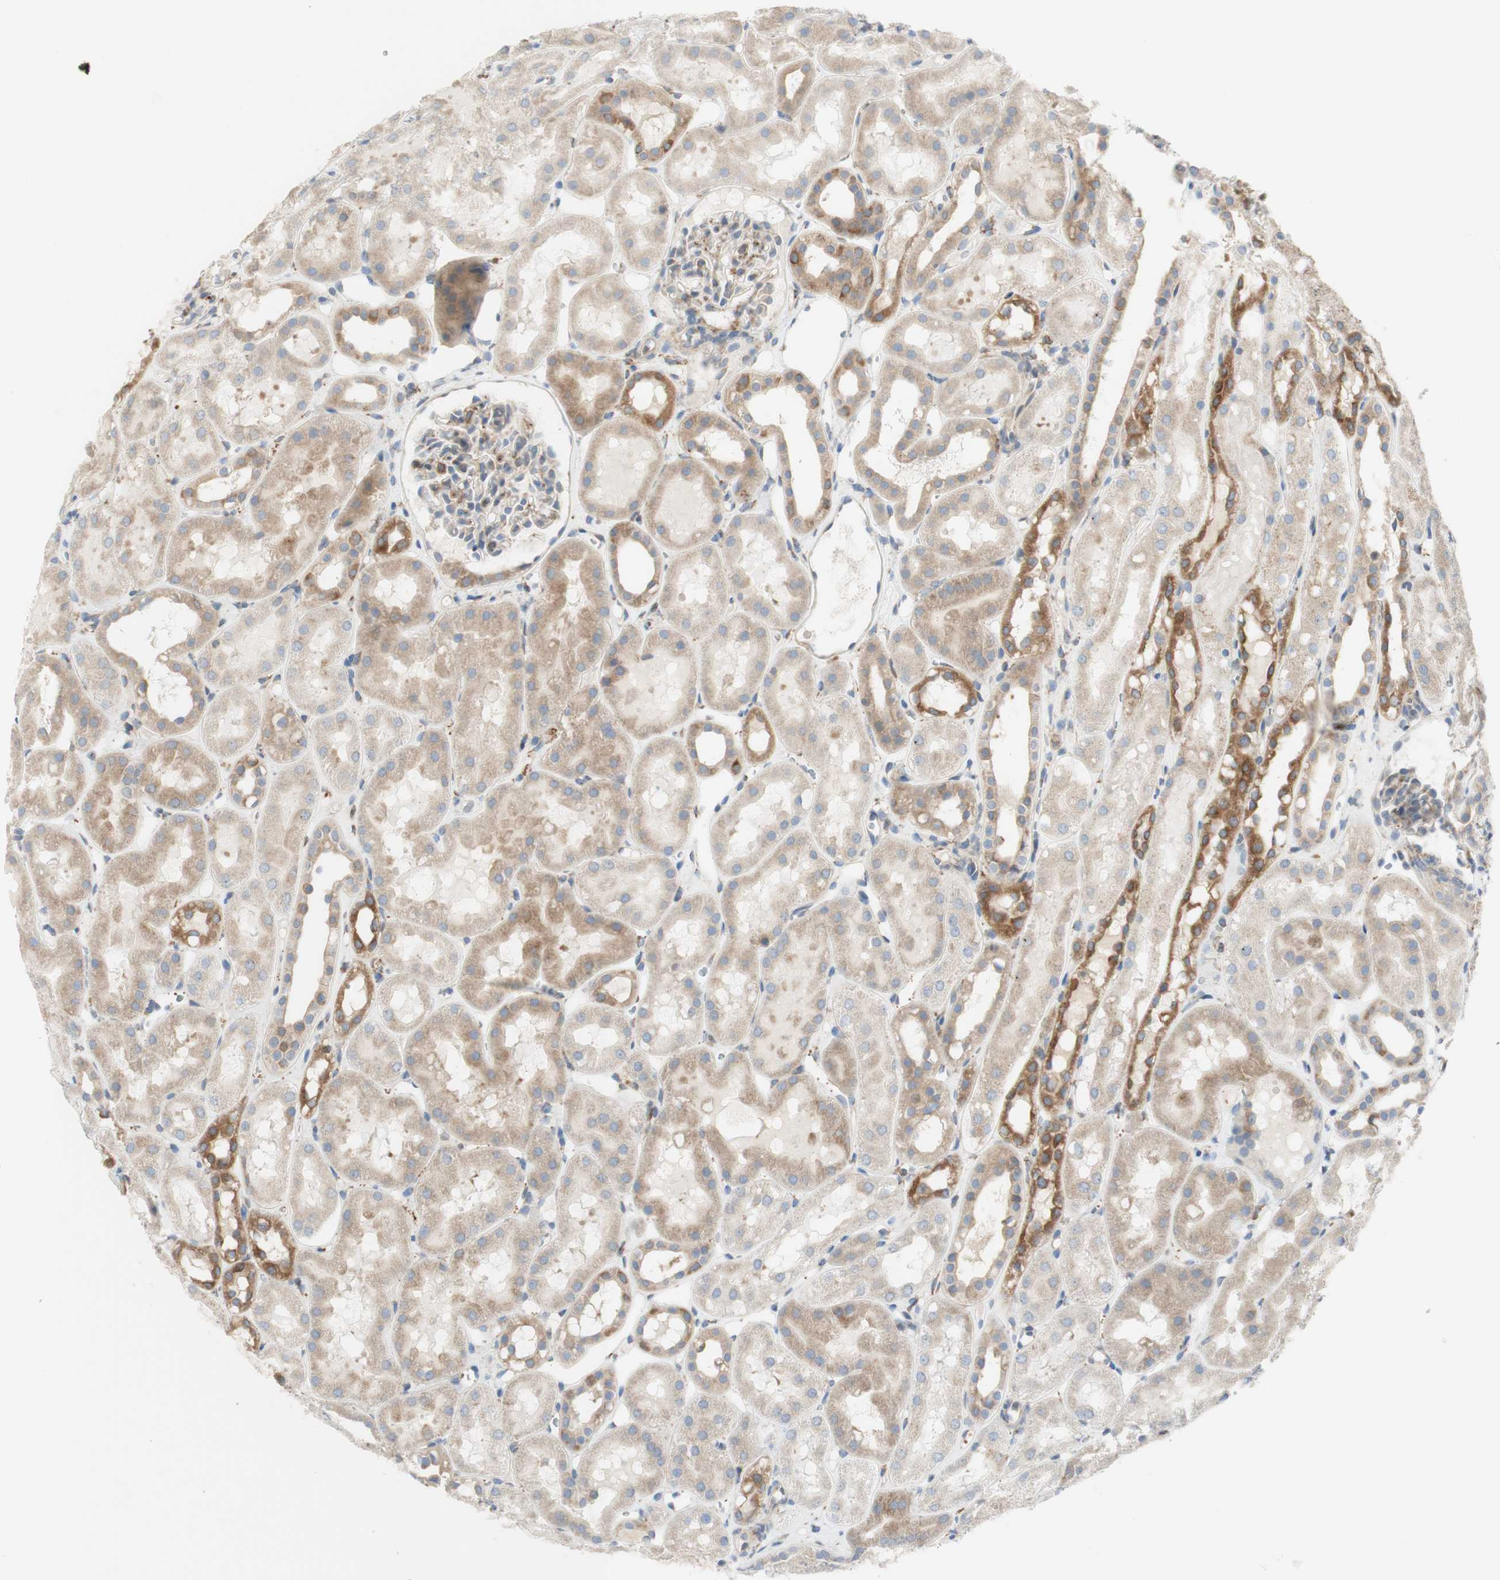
{"staining": {"intensity": "moderate", "quantity": "<25%", "location": "cytoplasmic/membranous"}, "tissue": "kidney", "cell_type": "Cells in glomeruli", "image_type": "normal", "snomed": [{"axis": "morphology", "description": "Normal tissue, NOS"}, {"axis": "topography", "description": "Kidney"}, {"axis": "topography", "description": "Urinary bladder"}], "caption": "Immunohistochemical staining of benign kidney displays moderate cytoplasmic/membranous protein expression in approximately <25% of cells in glomeruli.", "gene": "MANF", "patient": {"sex": "male", "age": 16}}